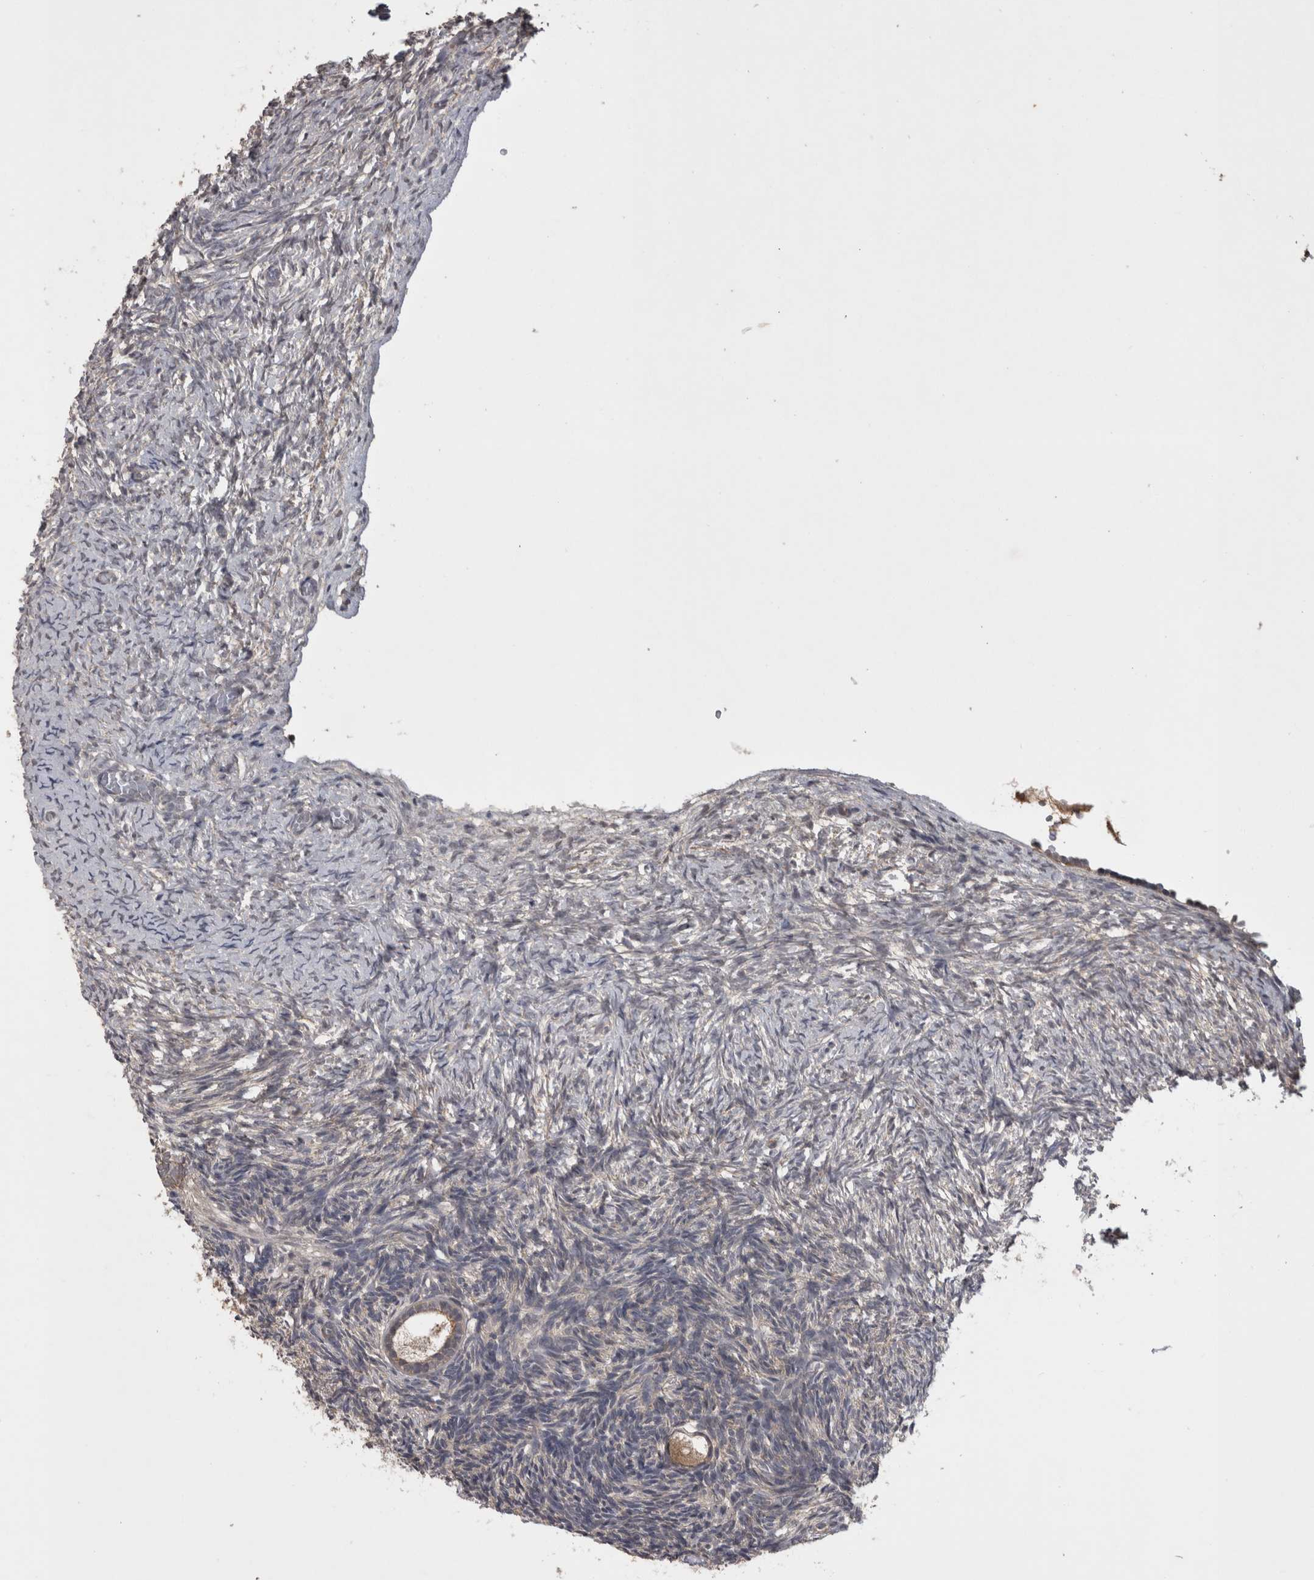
{"staining": {"intensity": "weak", "quantity": "25%-75%", "location": "cytoplasmic/membranous"}, "tissue": "ovary", "cell_type": "Follicle cells", "image_type": "normal", "snomed": [{"axis": "morphology", "description": "Normal tissue, NOS"}, {"axis": "topography", "description": "Ovary"}], "caption": "Approximately 25%-75% of follicle cells in benign human ovary reveal weak cytoplasmic/membranous protein staining as visualized by brown immunohistochemical staining.", "gene": "ZNF114", "patient": {"sex": "female", "age": 34}}